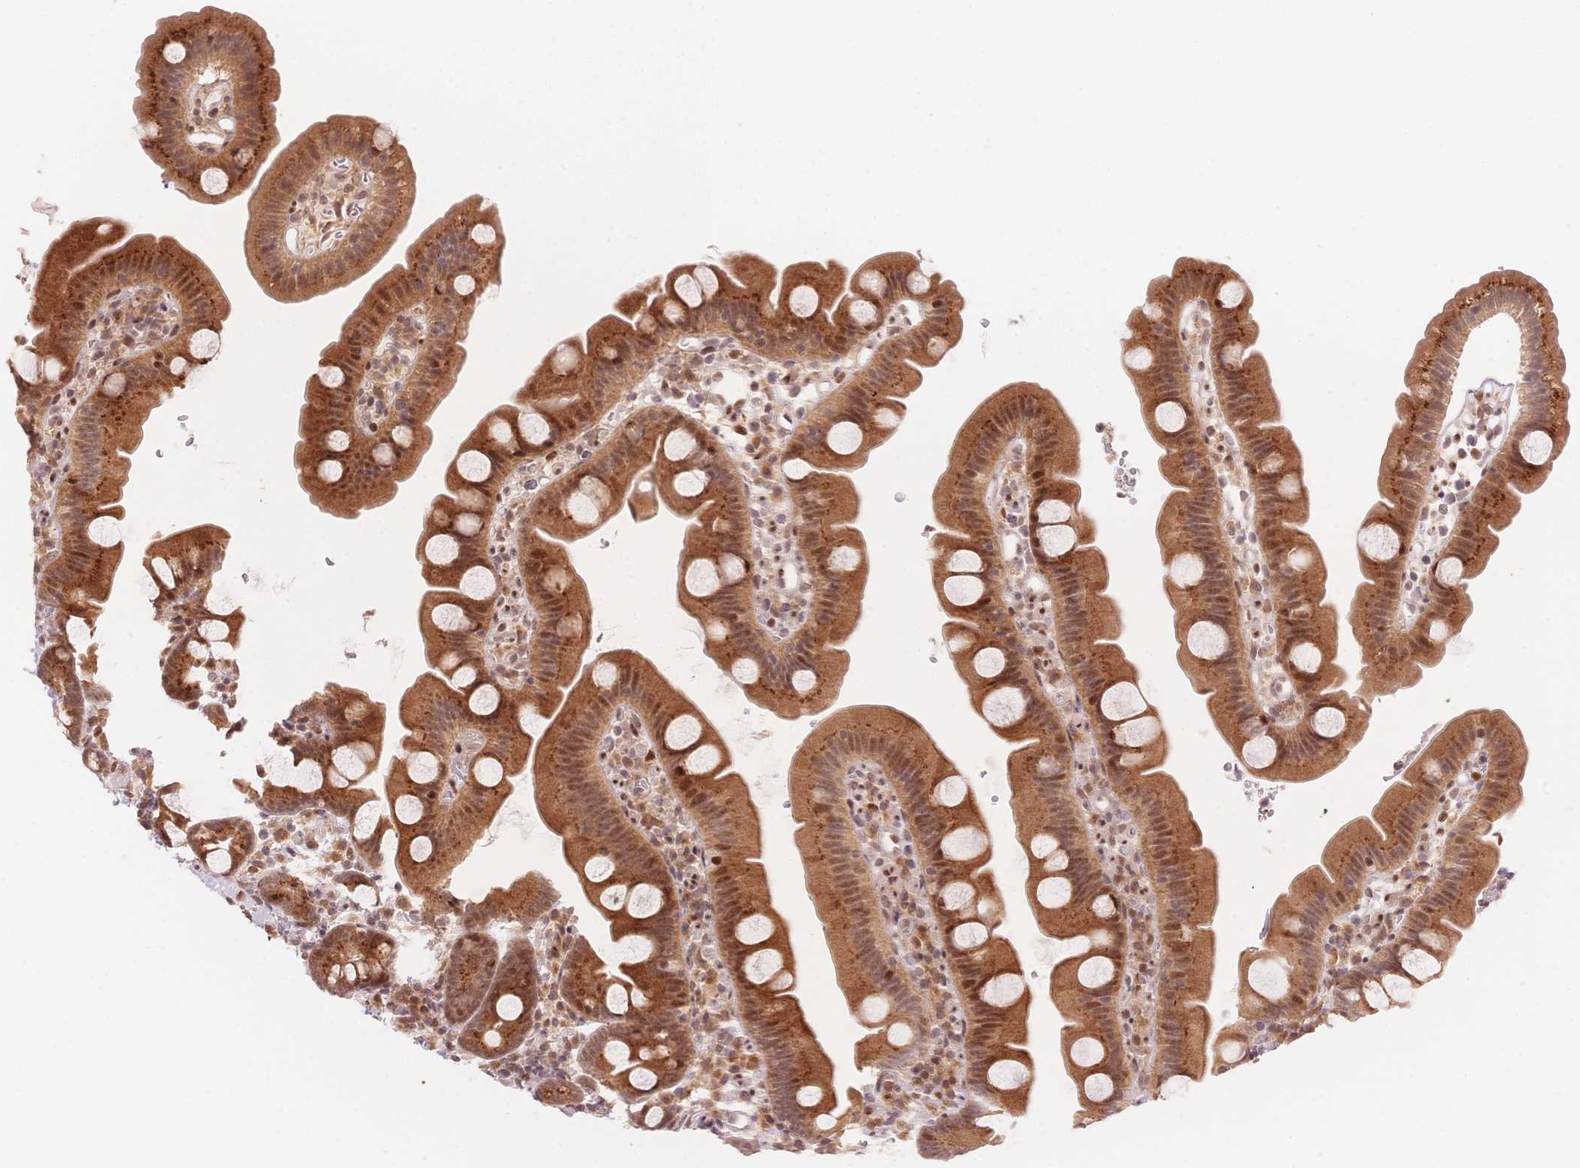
{"staining": {"intensity": "strong", "quantity": ">75%", "location": "cytoplasmic/membranous,nuclear"}, "tissue": "small intestine", "cell_type": "Glandular cells", "image_type": "normal", "snomed": [{"axis": "morphology", "description": "Normal tissue, NOS"}, {"axis": "topography", "description": "Small intestine"}], "caption": "Immunohistochemistry of unremarkable small intestine shows high levels of strong cytoplasmic/membranous,nuclear expression in approximately >75% of glandular cells.", "gene": "STK39", "patient": {"sex": "female", "age": 68}}